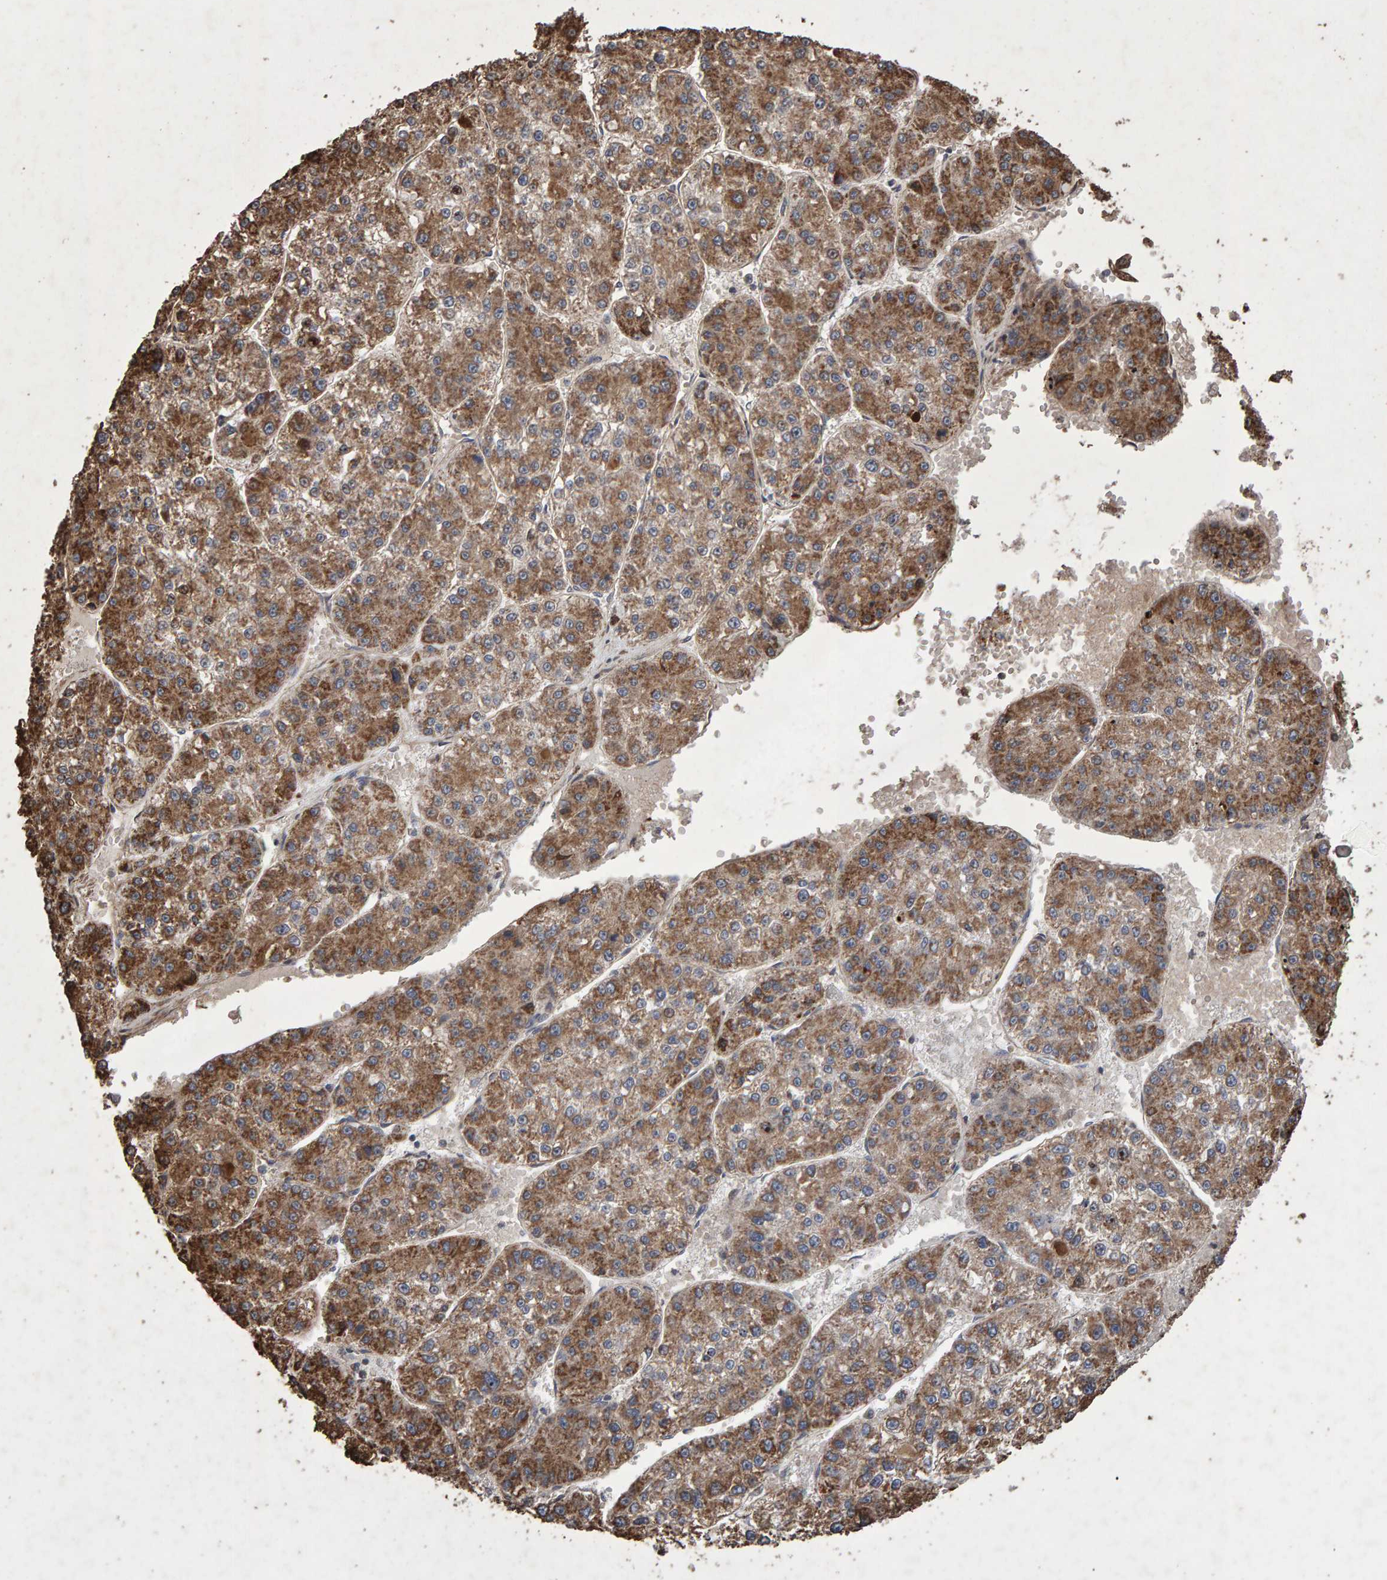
{"staining": {"intensity": "moderate", "quantity": ">75%", "location": "cytoplasmic/membranous"}, "tissue": "liver cancer", "cell_type": "Tumor cells", "image_type": "cancer", "snomed": [{"axis": "morphology", "description": "Carcinoma, Hepatocellular, NOS"}, {"axis": "topography", "description": "Liver"}], "caption": "IHC micrograph of neoplastic tissue: liver cancer (hepatocellular carcinoma) stained using IHC reveals medium levels of moderate protein expression localized specifically in the cytoplasmic/membranous of tumor cells, appearing as a cytoplasmic/membranous brown color.", "gene": "OSBP2", "patient": {"sex": "female", "age": 73}}